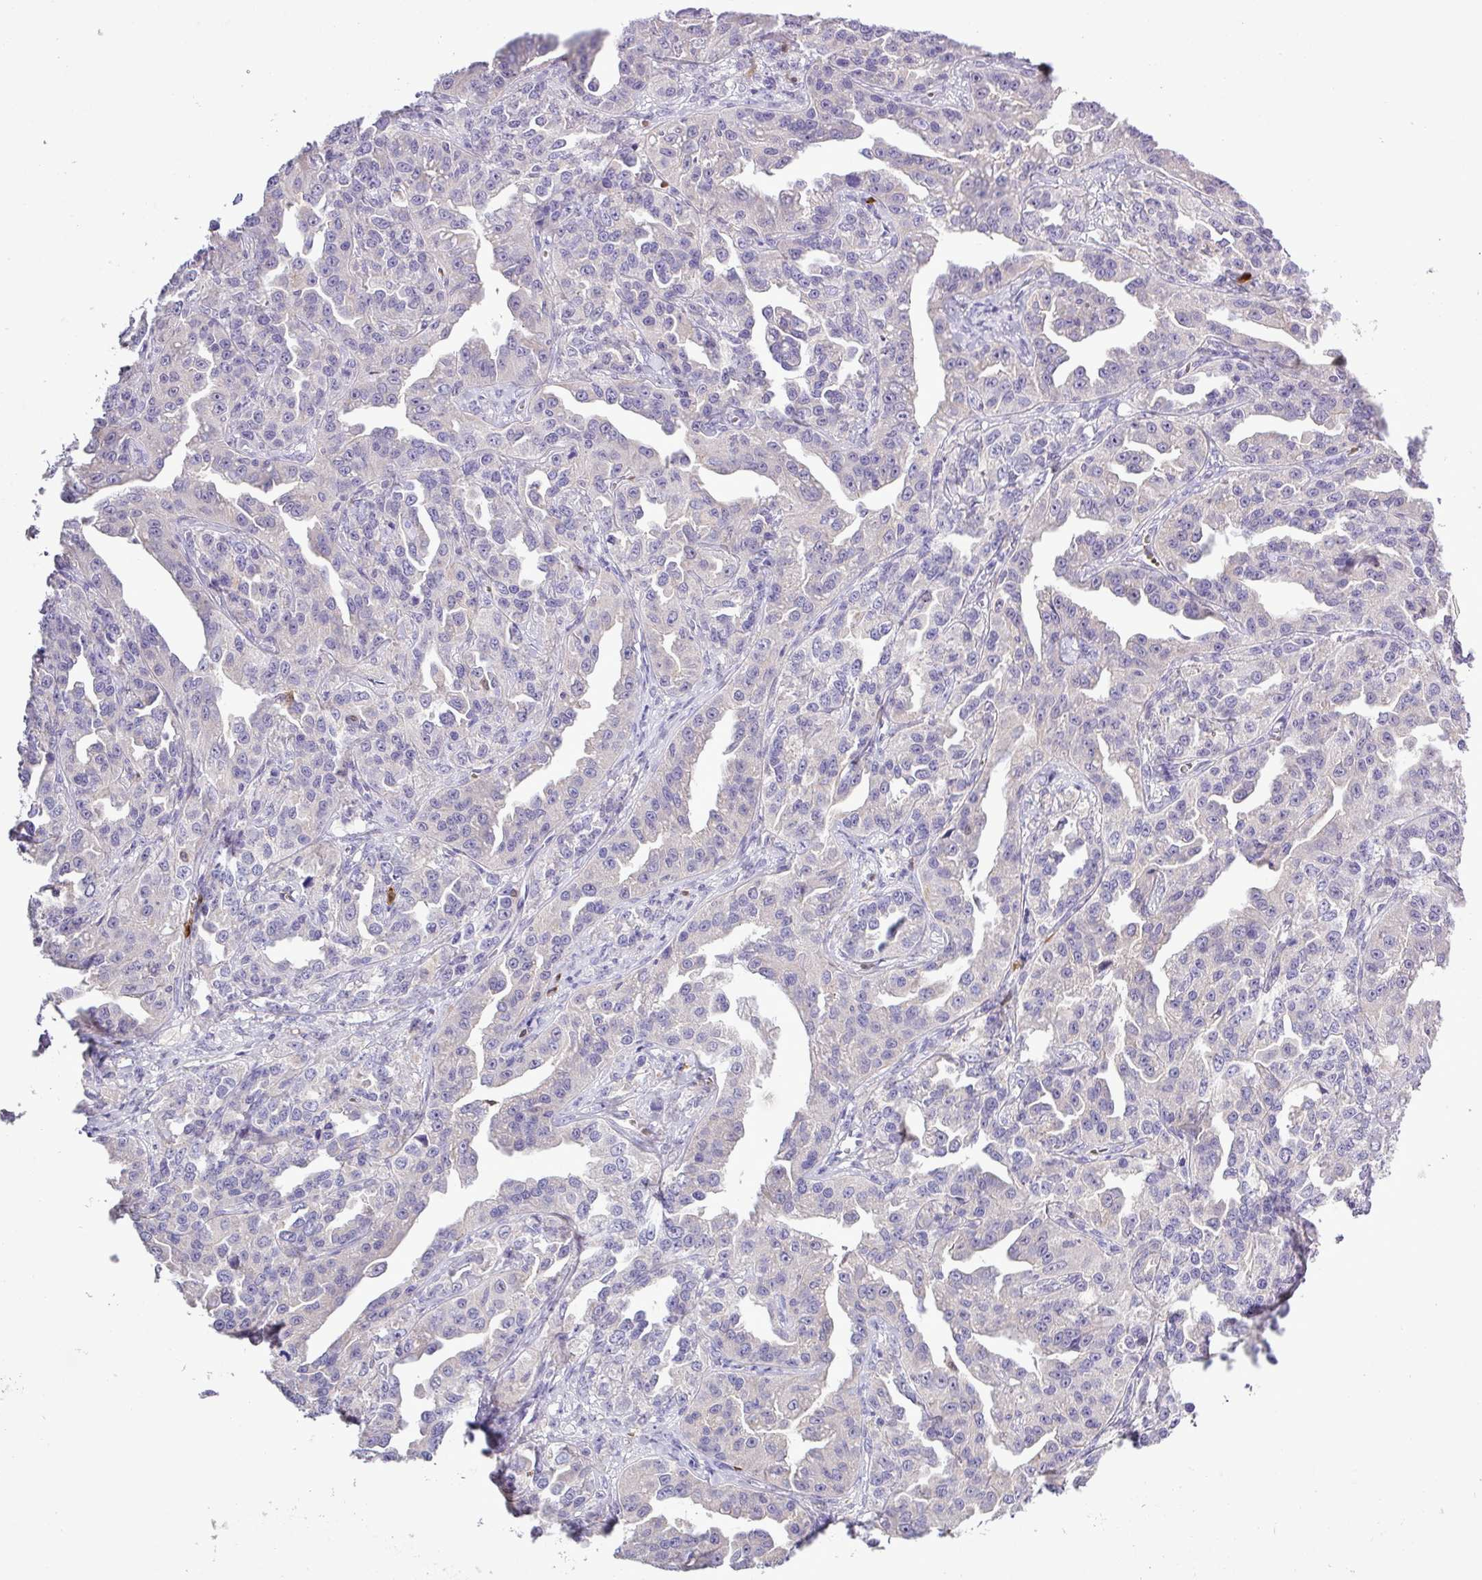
{"staining": {"intensity": "negative", "quantity": "none", "location": "none"}, "tissue": "ovarian cancer", "cell_type": "Tumor cells", "image_type": "cancer", "snomed": [{"axis": "morphology", "description": "Cystadenocarcinoma, serous, NOS"}, {"axis": "topography", "description": "Ovary"}], "caption": "Immunohistochemistry (IHC) of human ovarian cancer (serous cystadenocarcinoma) shows no staining in tumor cells.", "gene": "MGAT4B", "patient": {"sex": "female", "age": 75}}